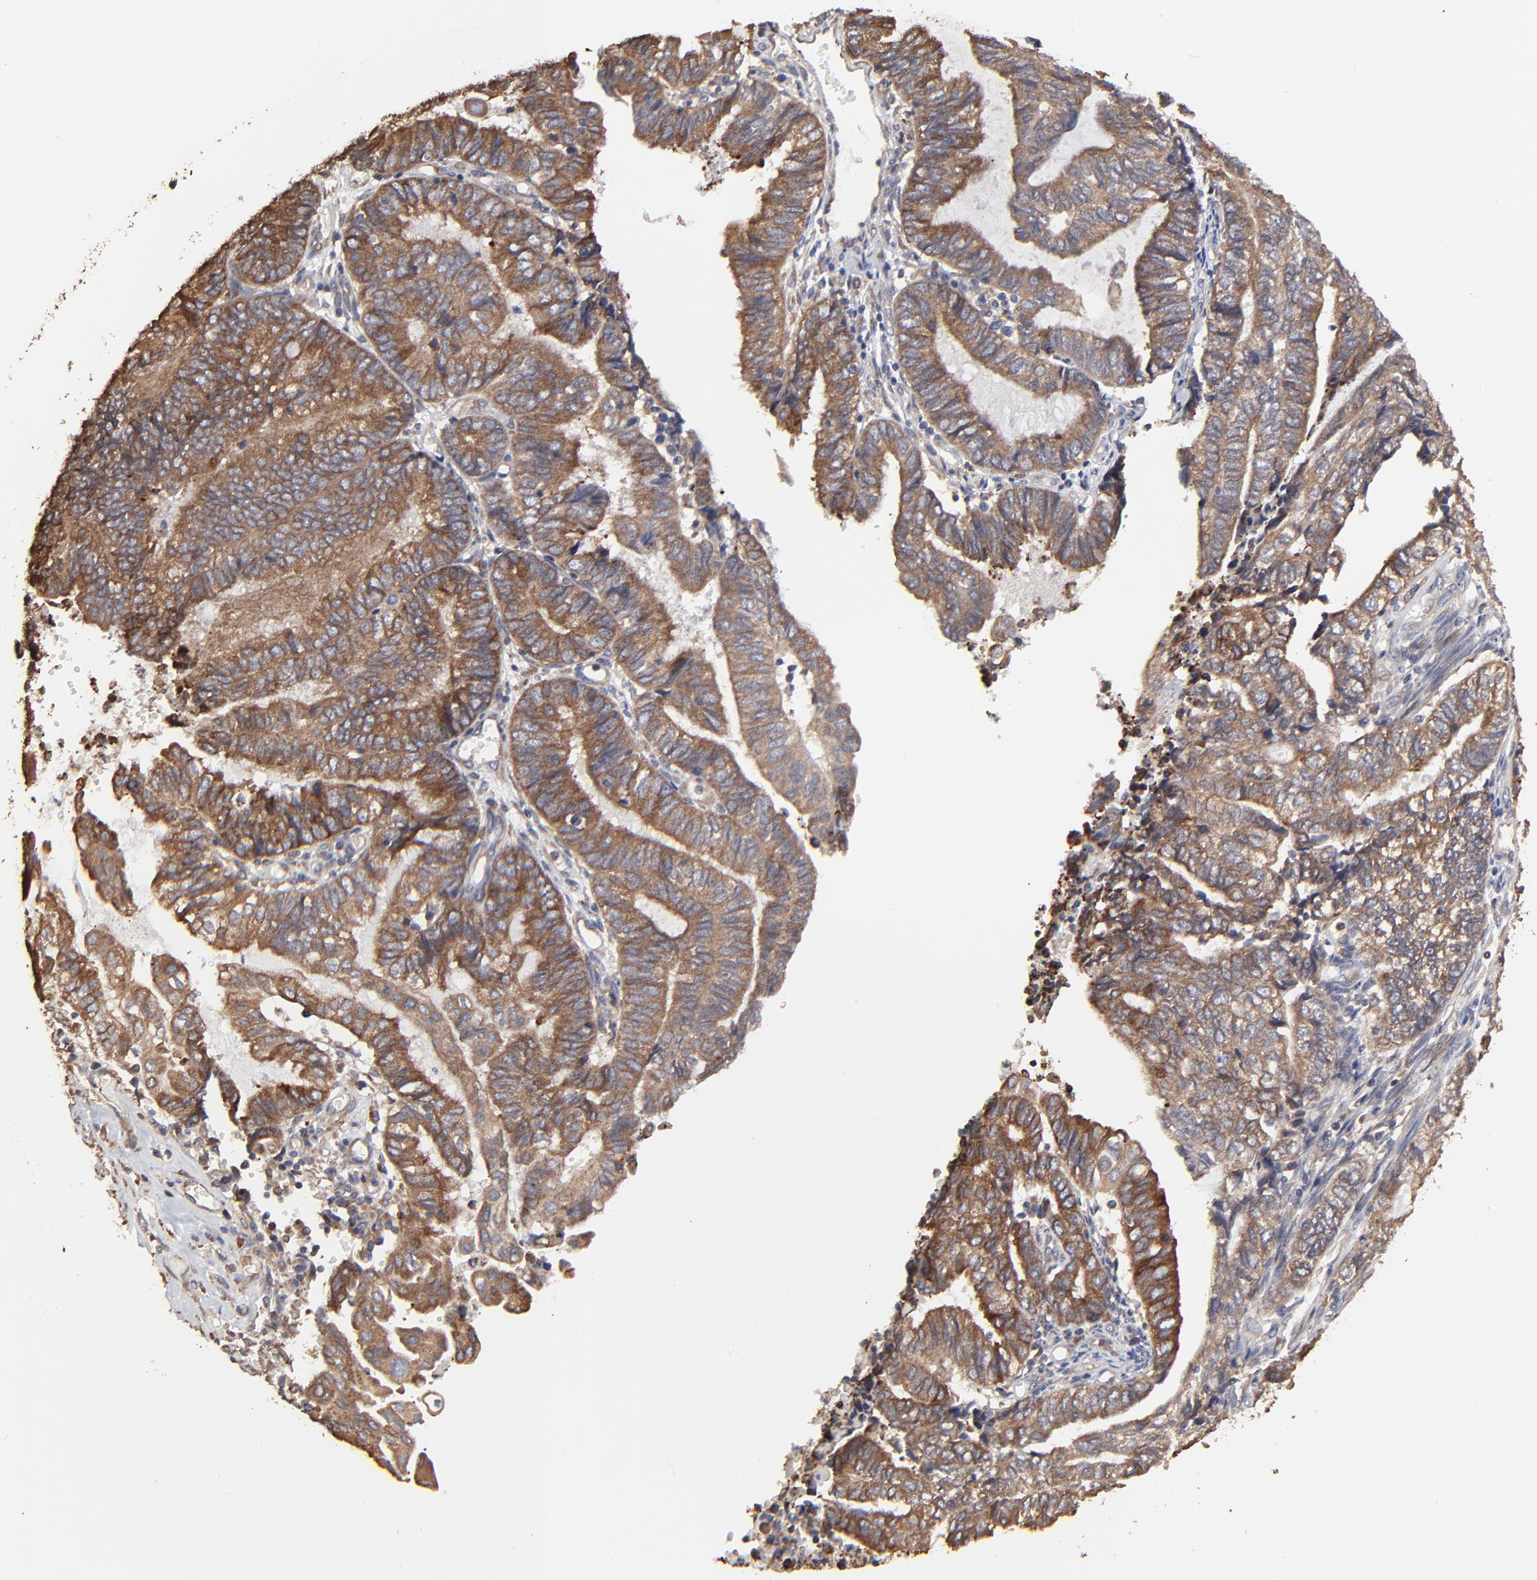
{"staining": {"intensity": "strong", "quantity": ">75%", "location": "cytoplasmic/membranous"}, "tissue": "endometrial cancer", "cell_type": "Tumor cells", "image_type": "cancer", "snomed": [{"axis": "morphology", "description": "Adenocarcinoma, NOS"}, {"axis": "topography", "description": "Uterus"}, {"axis": "topography", "description": "Endometrium"}], "caption": "IHC micrograph of neoplastic tissue: endometrial cancer (adenocarcinoma) stained using immunohistochemistry shows high levels of strong protein expression localized specifically in the cytoplasmic/membranous of tumor cells, appearing as a cytoplasmic/membranous brown color.", "gene": "ELP2", "patient": {"sex": "female", "age": 70}}